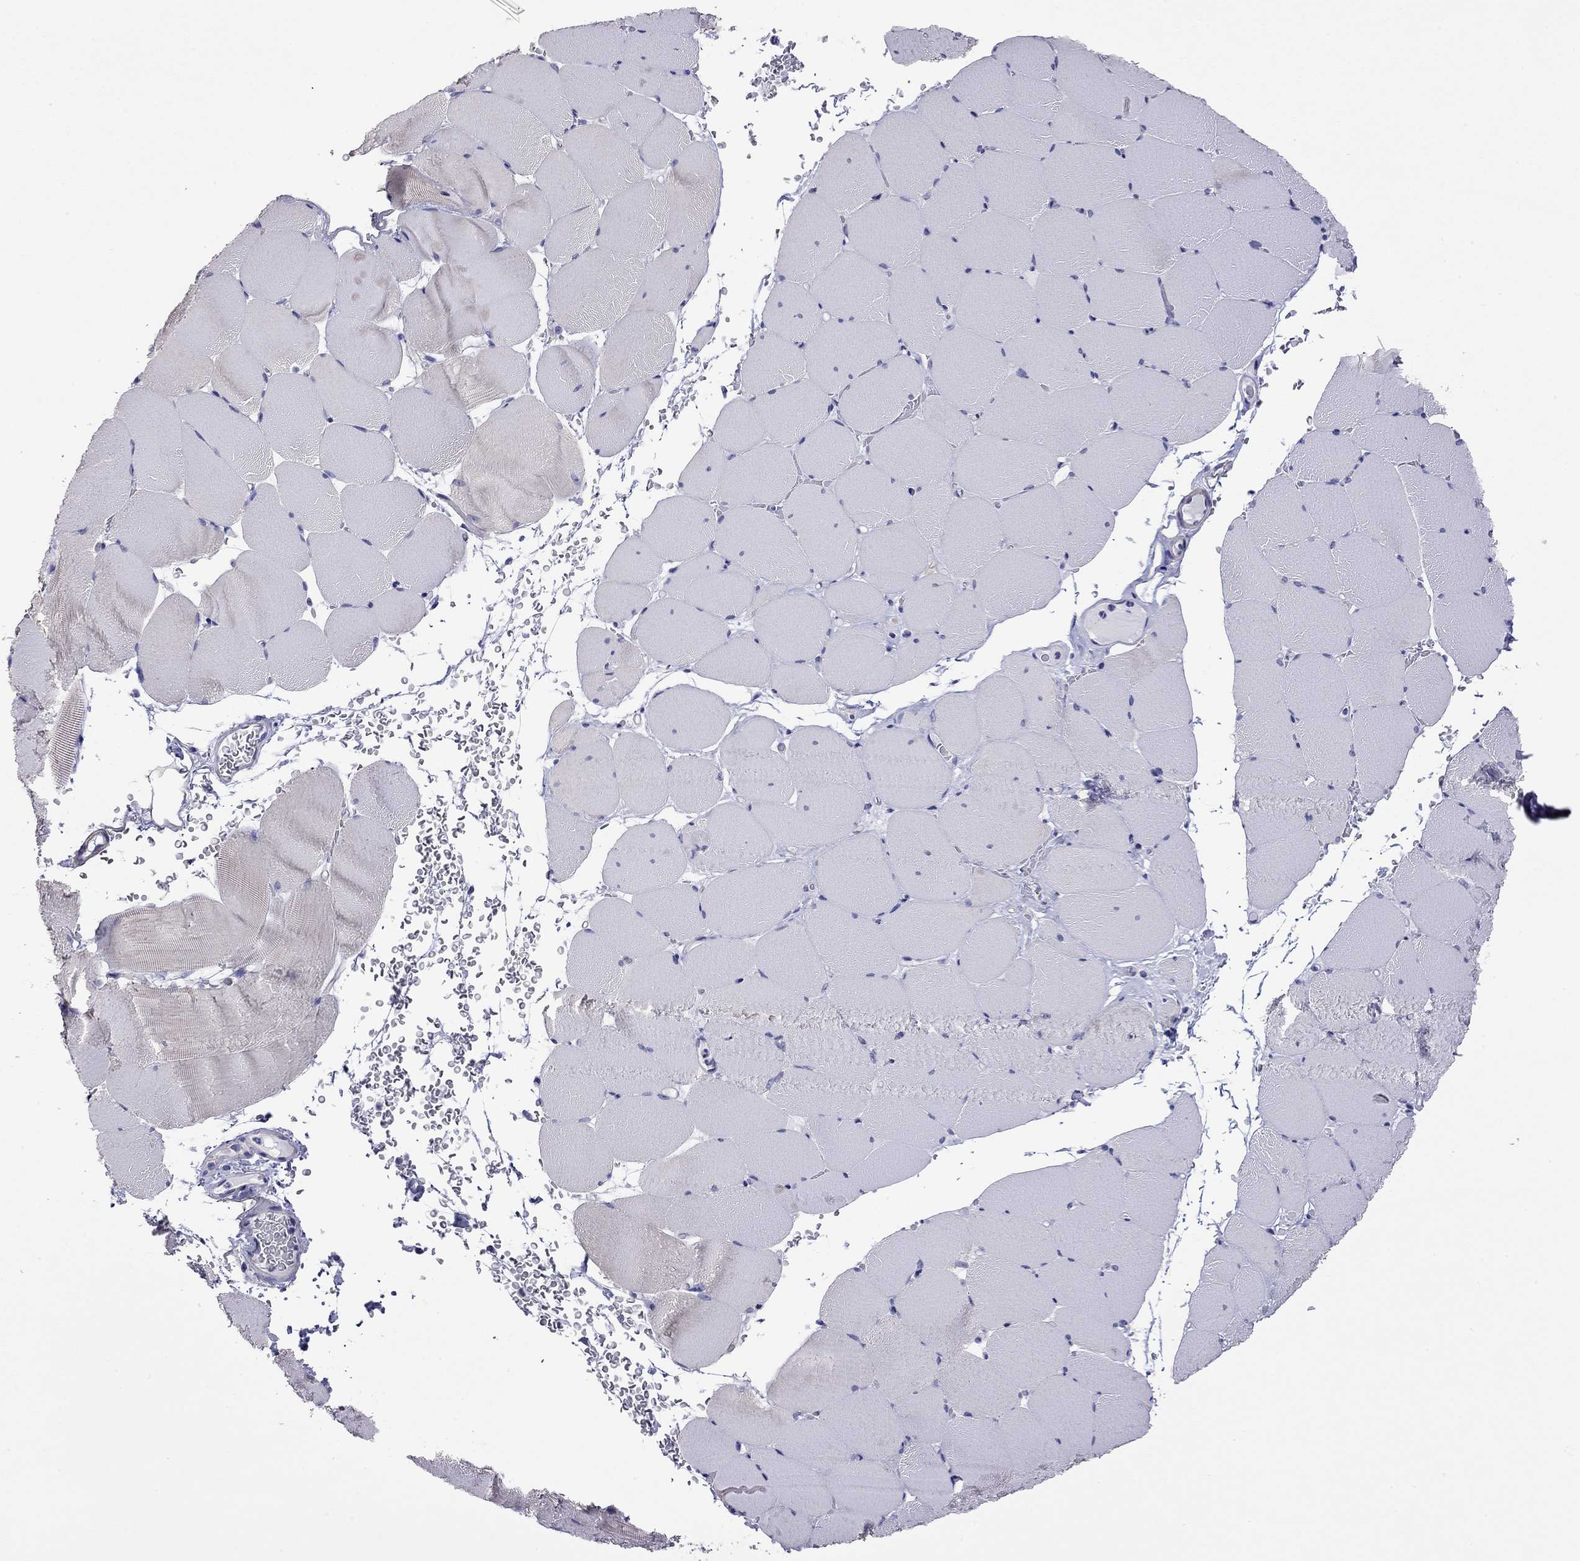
{"staining": {"intensity": "negative", "quantity": "none", "location": "none"}, "tissue": "skeletal muscle", "cell_type": "Myocytes", "image_type": "normal", "snomed": [{"axis": "morphology", "description": "Normal tissue, NOS"}, {"axis": "topography", "description": "Skeletal muscle"}], "caption": "High power microscopy micrograph of an IHC image of unremarkable skeletal muscle, revealing no significant positivity in myocytes.", "gene": "KIAA2012", "patient": {"sex": "female", "age": 37}}